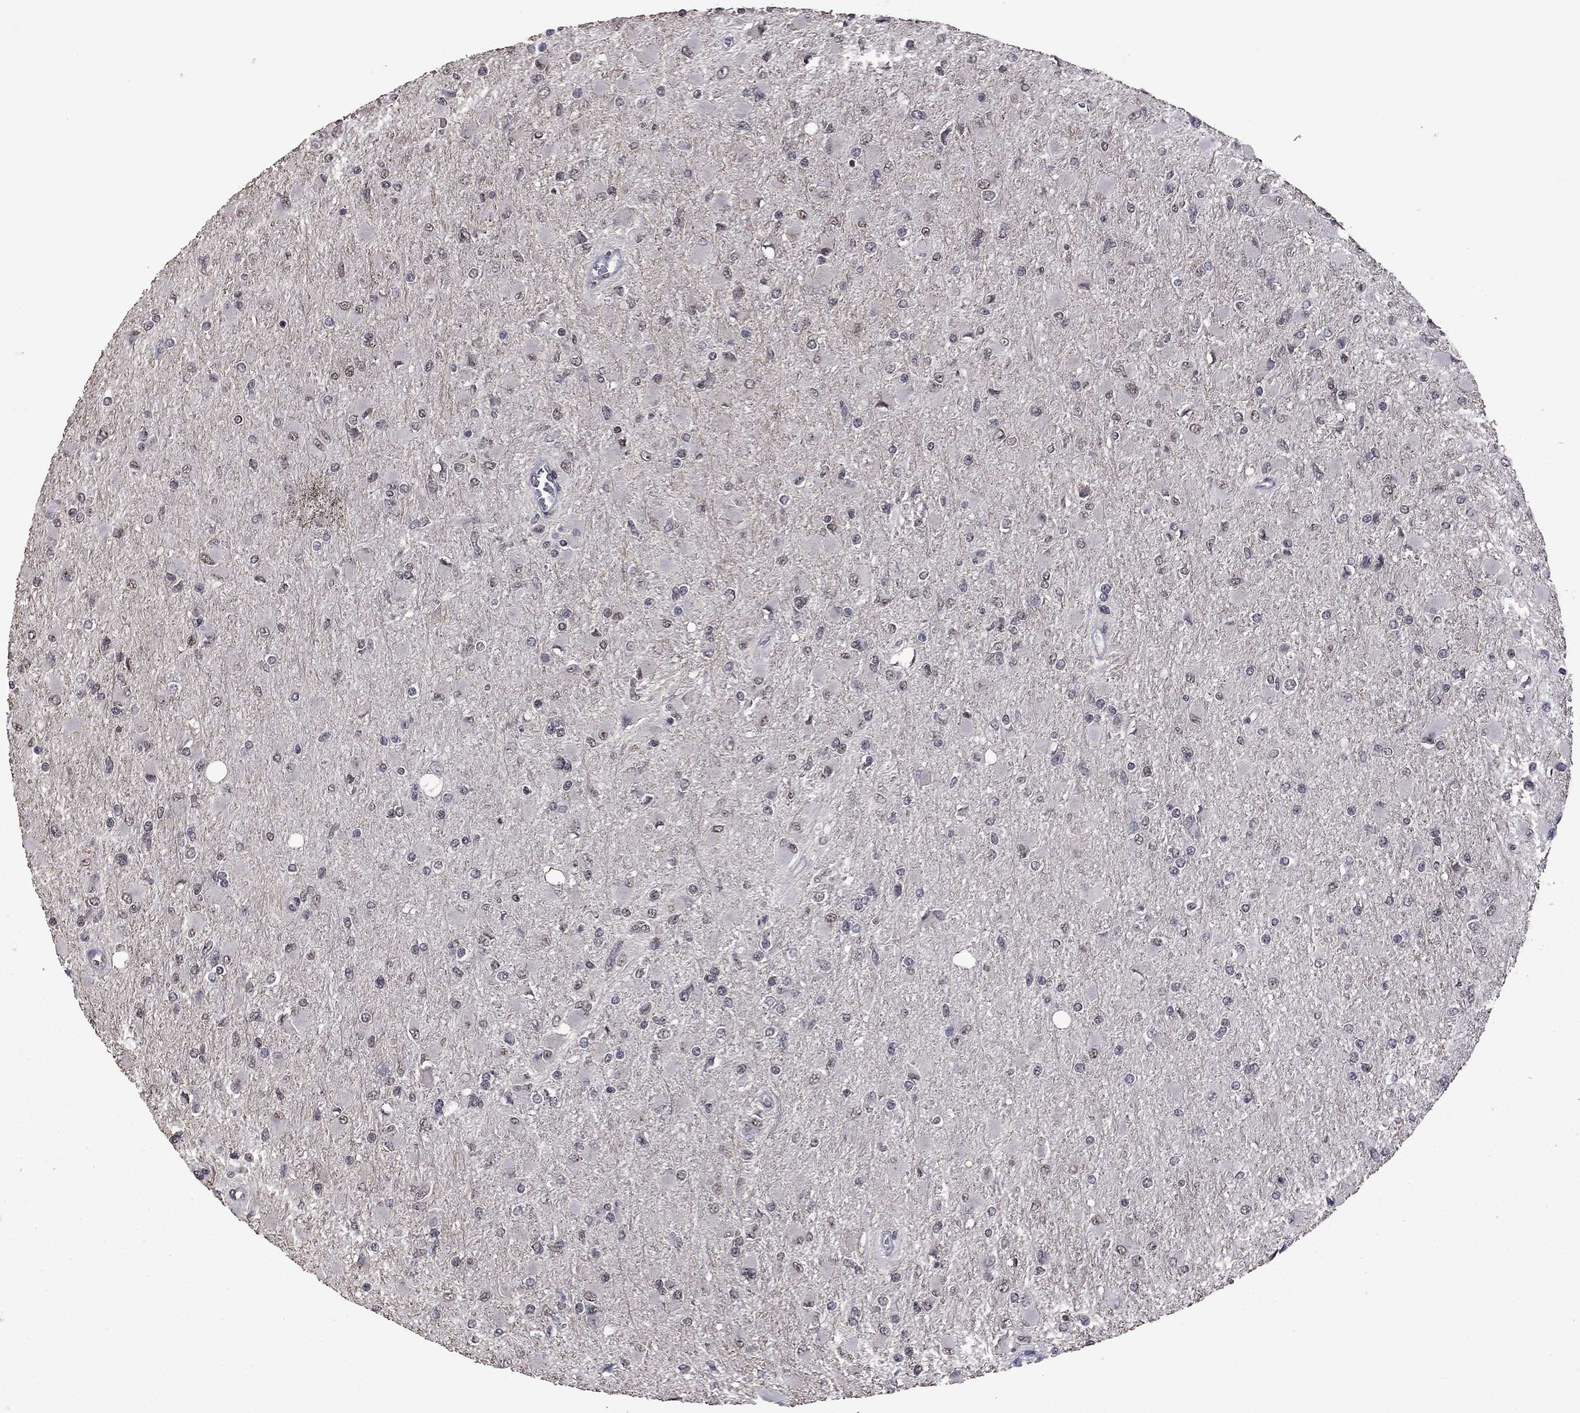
{"staining": {"intensity": "weak", "quantity": ">75%", "location": "nuclear"}, "tissue": "glioma", "cell_type": "Tumor cells", "image_type": "cancer", "snomed": [{"axis": "morphology", "description": "Glioma, malignant, High grade"}, {"axis": "topography", "description": "Cerebral cortex"}], "caption": "Protein staining displays weak nuclear positivity in about >75% of tumor cells in glioma. The staining was performed using DAB (3,3'-diaminobenzidine), with brown indicating positive protein expression. Nuclei are stained blue with hematoxylin.", "gene": "SPOUT1", "patient": {"sex": "female", "age": 36}}